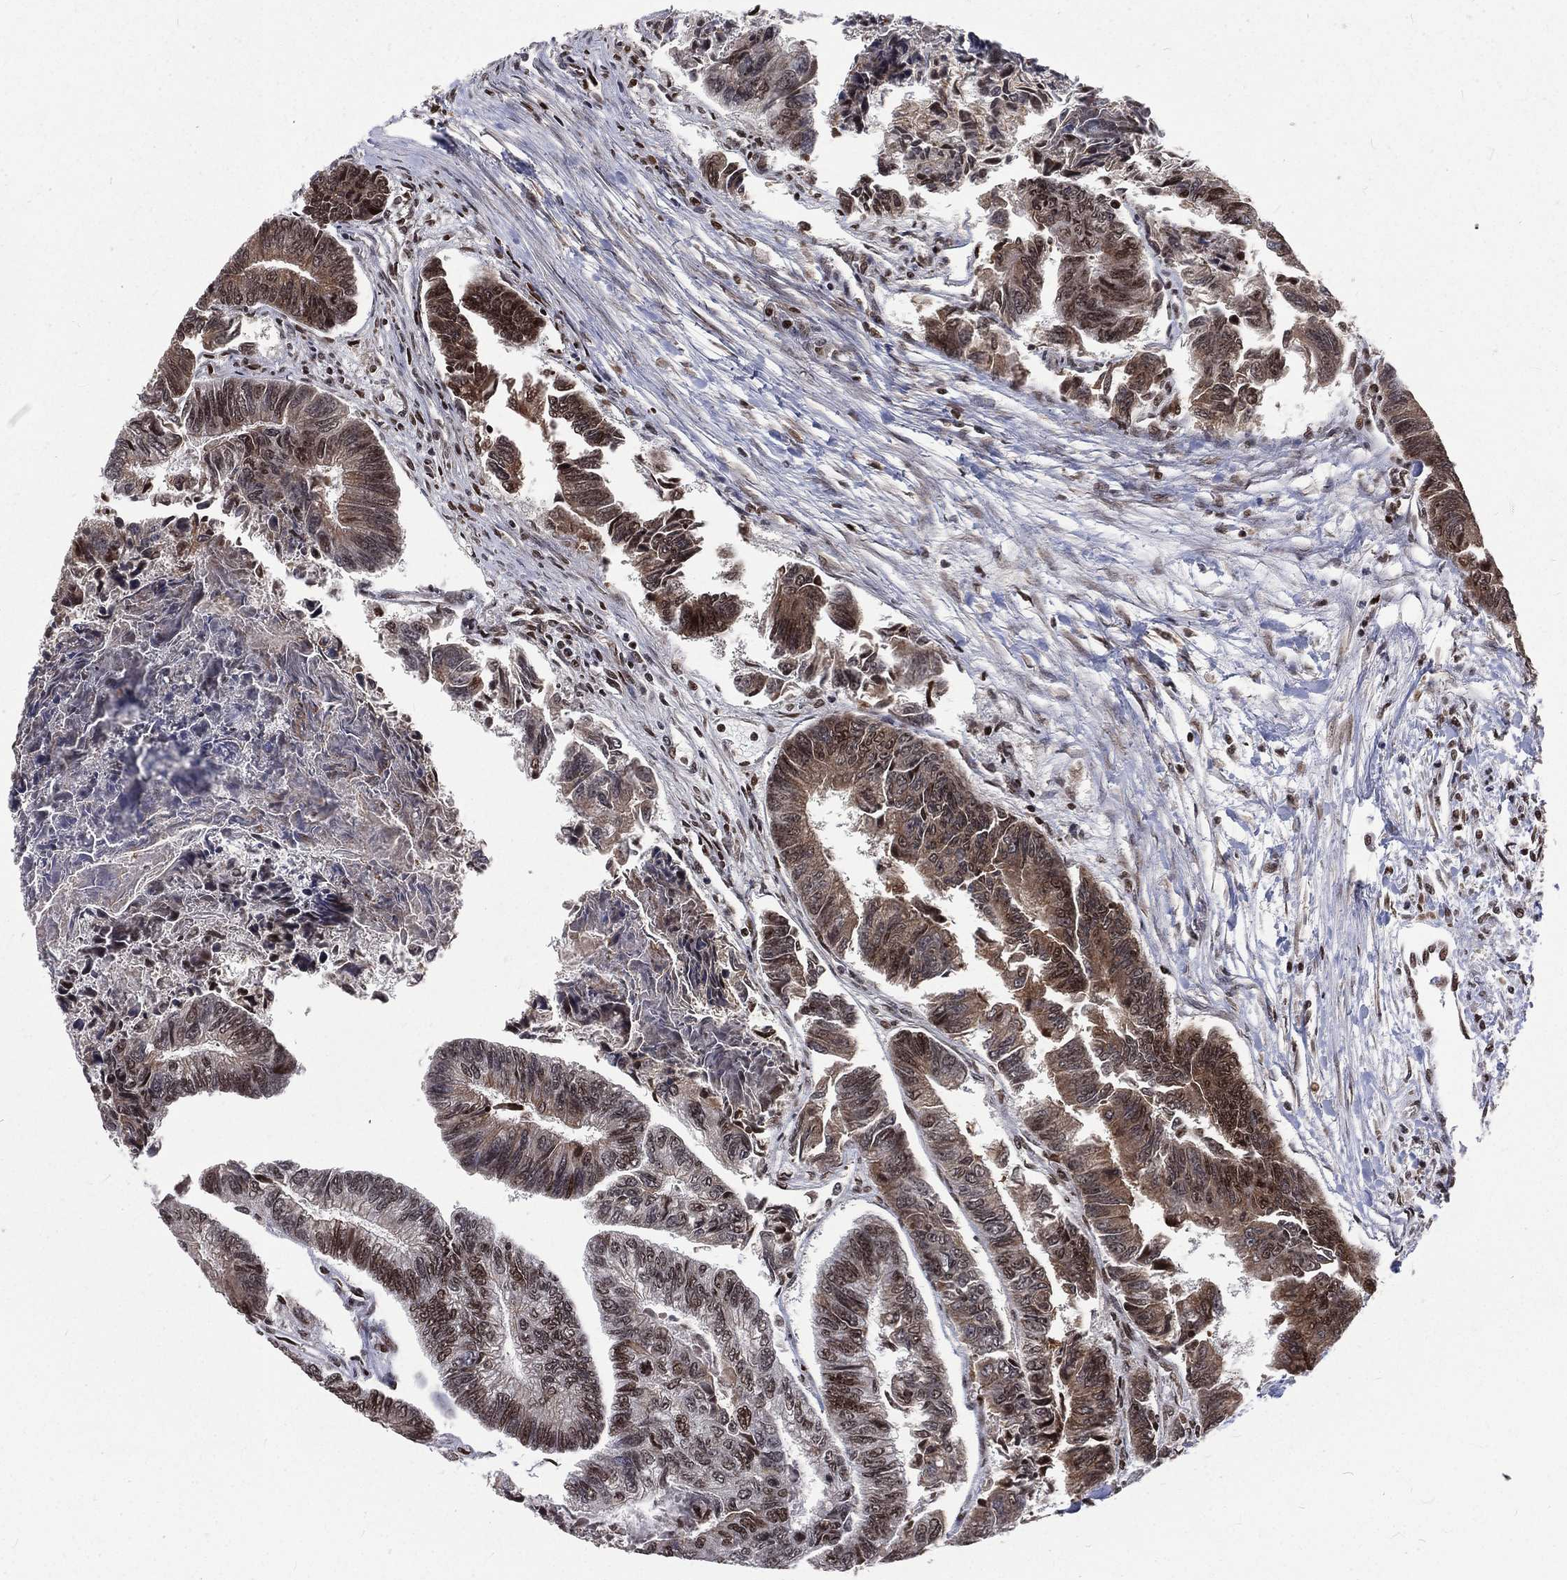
{"staining": {"intensity": "moderate", "quantity": "<25%", "location": "cytoplasmic/membranous"}, "tissue": "colorectal cancer", "cell_type": "Tumor cells", "image_type": "cancer", "snomed": [{"axis": "morphology", "description": "Adenocarcinoma, NOS"}, {"axis": "topography", "description": "Colon"}], "caption": "IHC (DAB (3,3'-diaminobenzidine)) staining of adenocarcinoma (colorectal) demonstrates moderate cytoplasmic/membranous protein staining in approximately <25% of tumor cells. The staining is performed using DAB (3,3'-diaminobenzidine) brown chromogen to label protein expression. The nuclei are counter-stained blue using hematoxylin.", "gene": "POLB", "patient": {"sex": "female", "age": 65}}